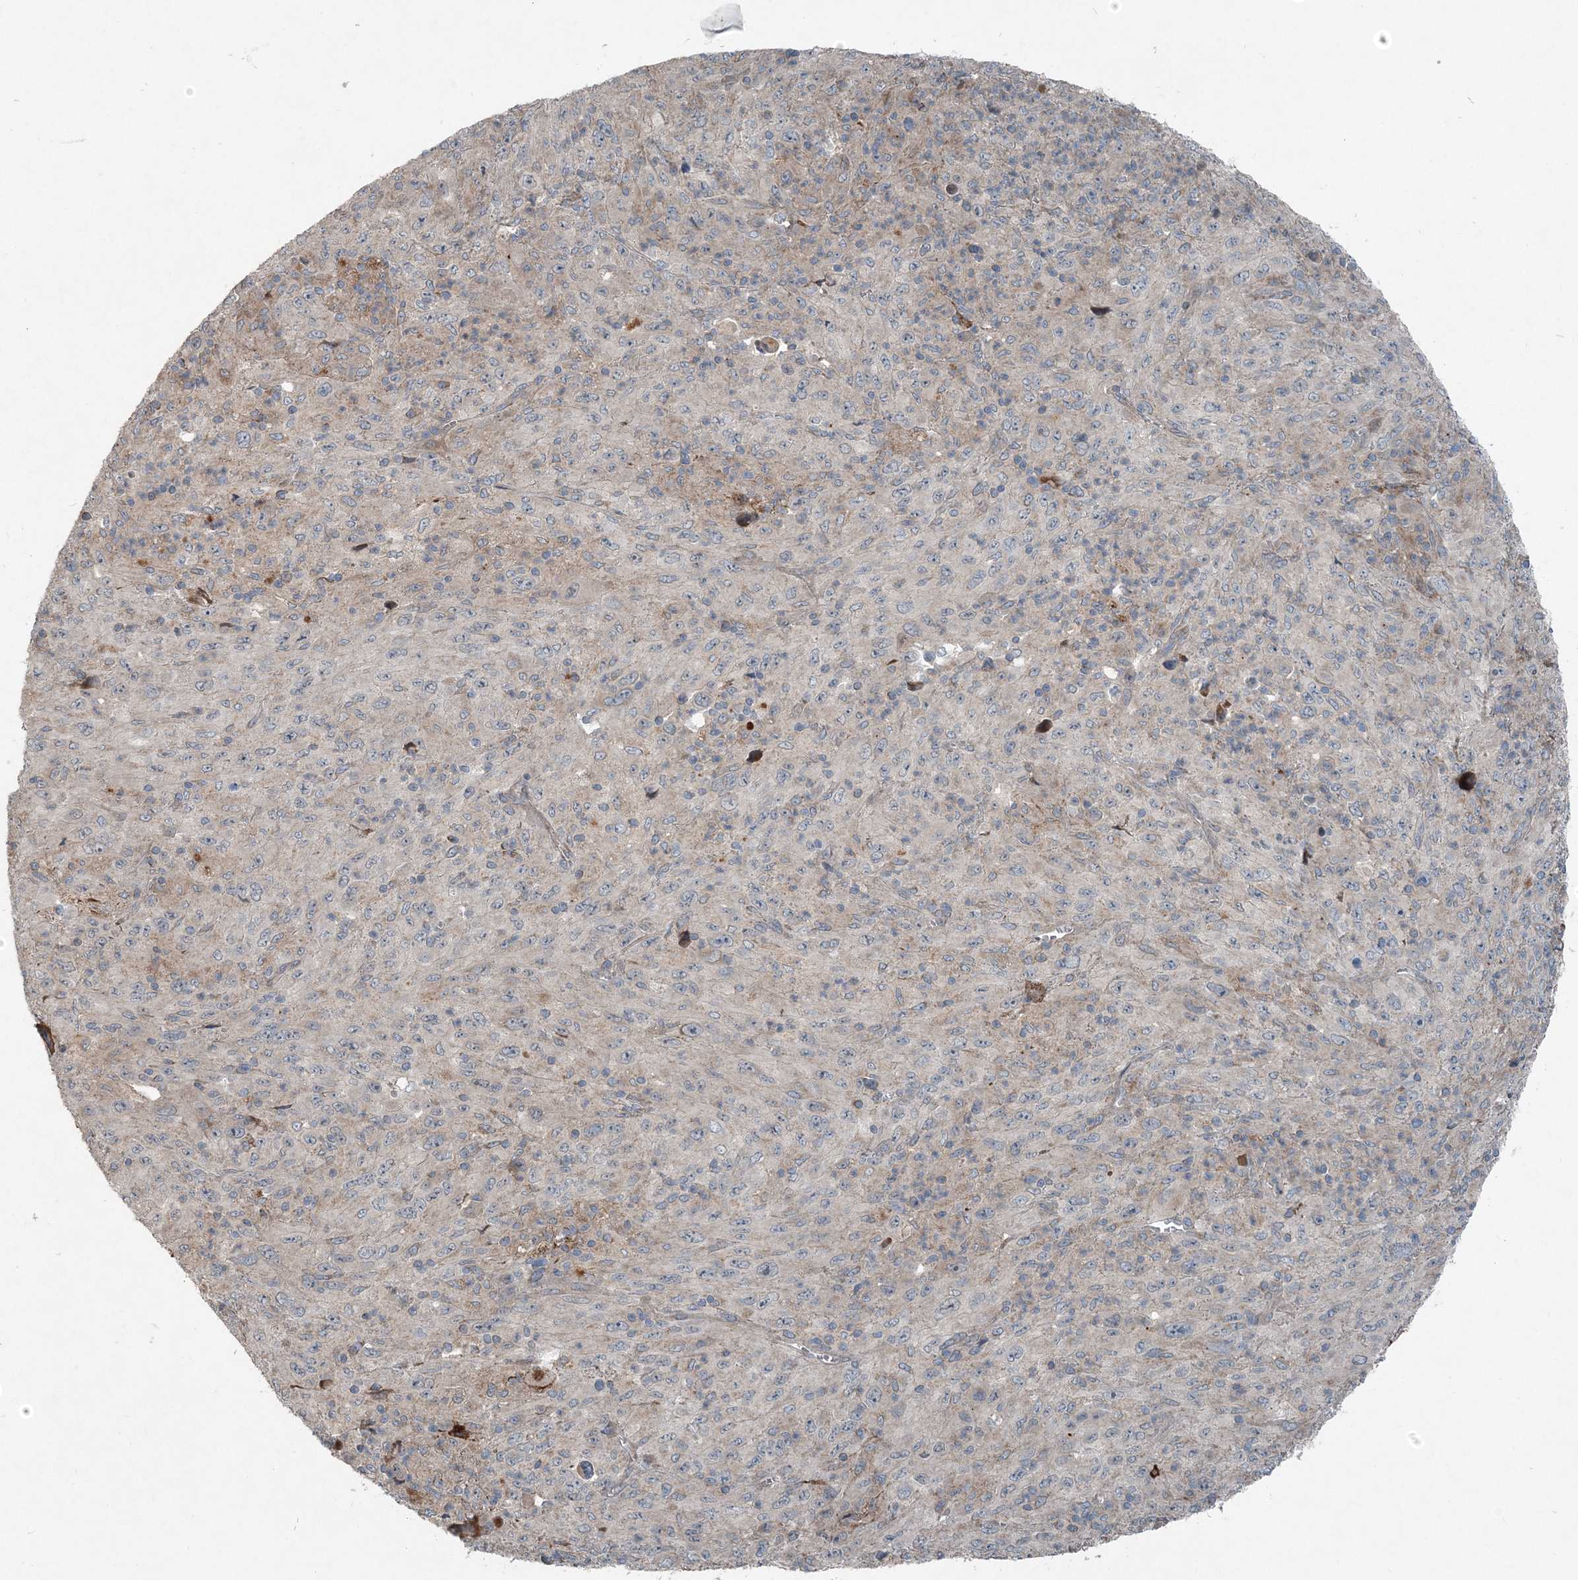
{"staining": {"intensity": "negative", "quantity": "none", "location": "none"}, "tissue": "melanoma", "cell_type": "Tumor cells", "image_type": "cancer", "snomed": [{"axis": "morphology", "description": "Malignant melanoma, Metastatic site"}, {"axis": "topography", "description": "Skin"}], "caption": "This is an IHC micrograph of human melanoma. There is no expression in tumor cells.", "gene": "INTU", "patient": {"sex": "female", "age": 56}}